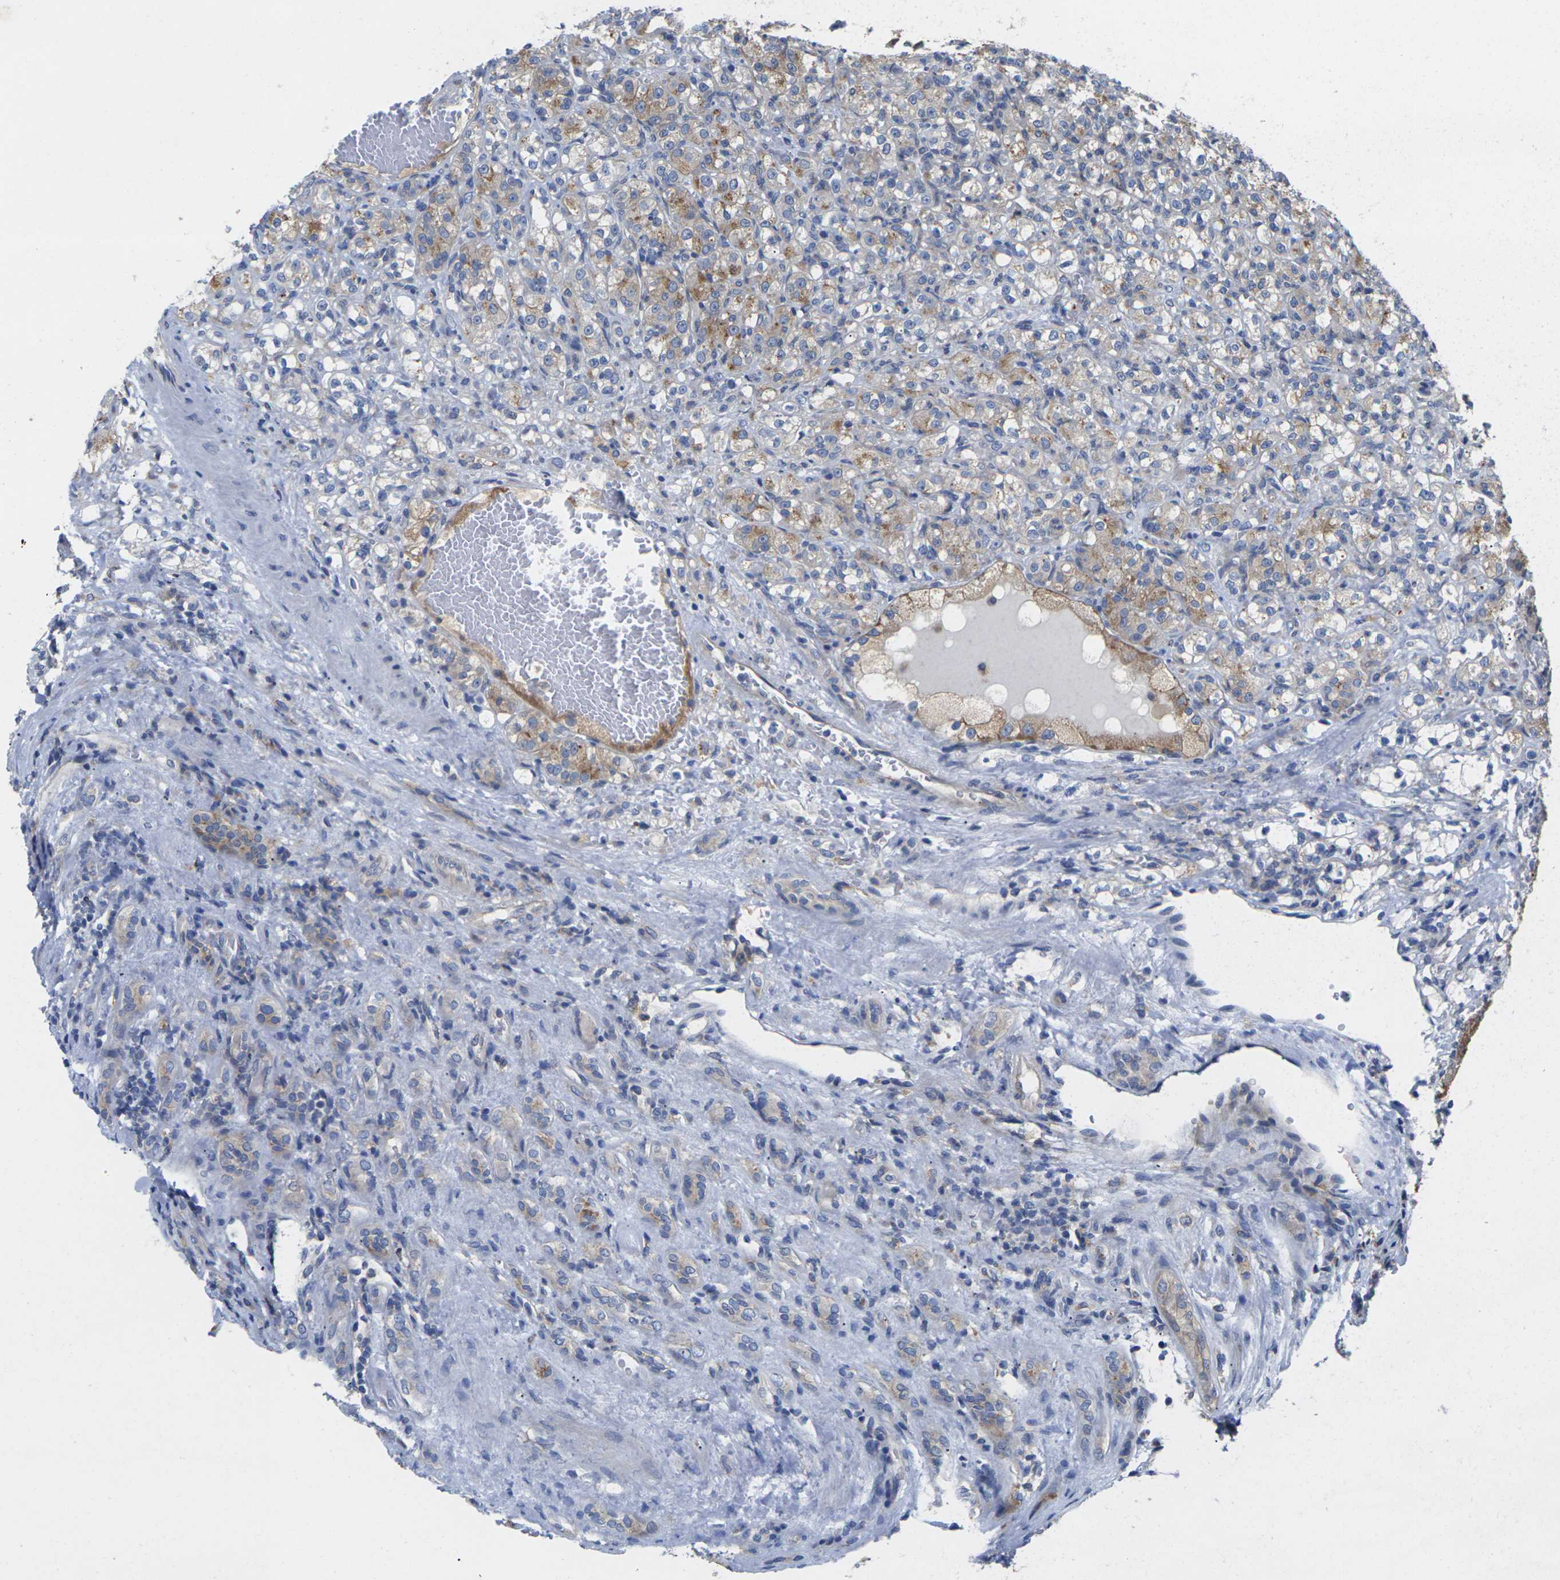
{"staining": {"intensity": "moderate", "quantity": "25%-75%", "location": "cytoplasmic/membranous"}, "tissue": "renal cancer", "cell_type": "Tumor cells", "image_type": "cancer", "snomed": [{"axis": "morphology", "description": "Adenocarcinoma, NOS"}, {"axis": "topography", "description": "Kidney"}], "caption": "Renal adenocarcinoma tissue displays moderate cytoplasmic/membranous staining in about 25%-75% of tumor cells", "gene": "SCNN1A", "patient": {"sex": "male", "age": 61}}